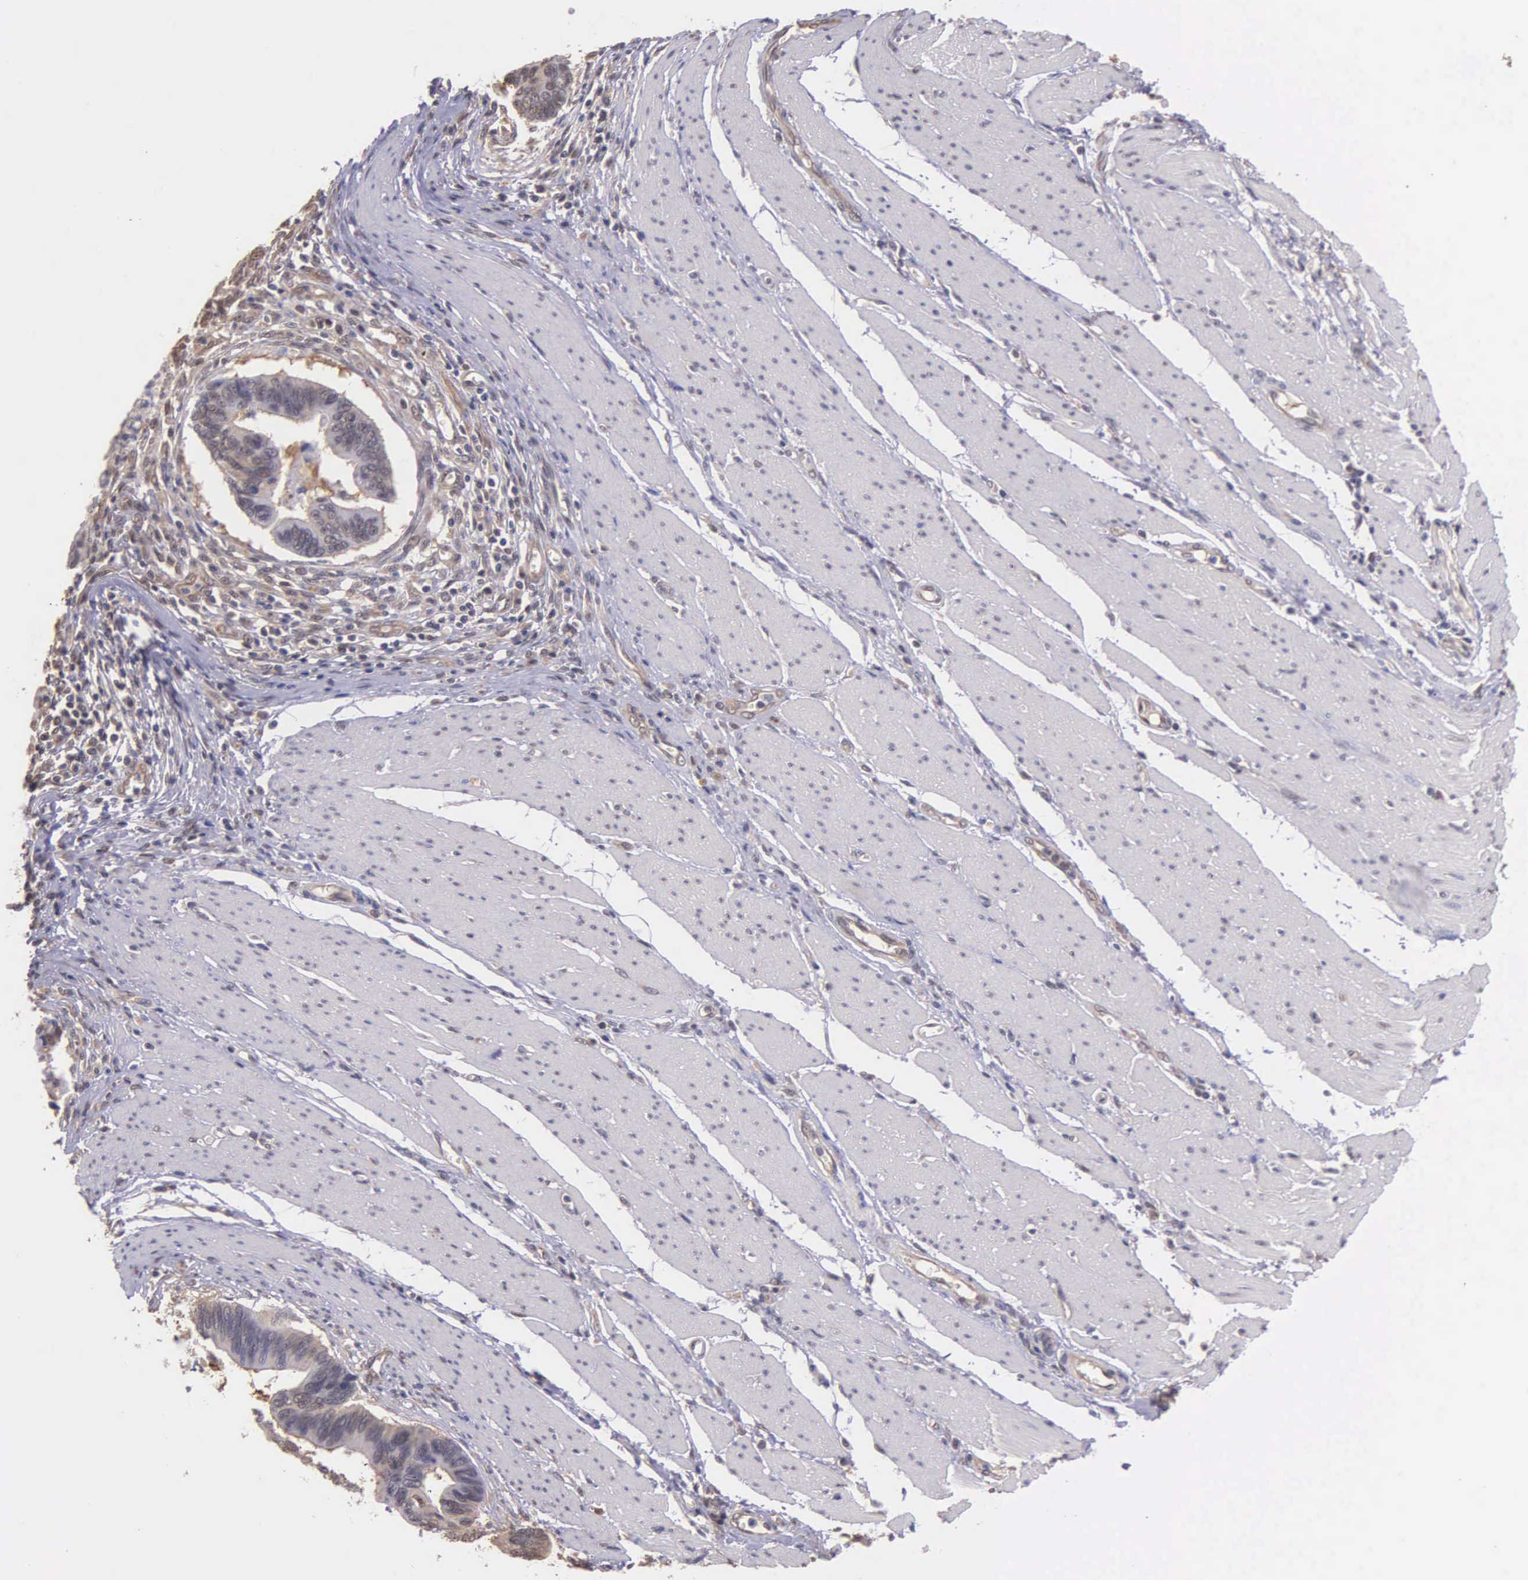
{"staining": {"intensity": "weak", "quantity": "25%-75%", "location": "cytoplasmic/membranous,nuclear"}, "tissue": "pancreatic cancer", "cell_type": "Tumor cells", "image_type": "cancer", "snomed": [{"axis": "morphology", "description": "Adenocarcinoma, NOS"}, {"axis": "topography", "description": "Pancreas"}], "caption": "Weak cytoplasmic/membranous and nuclear positivity for a protein is identified in approximately 25%-75% of tumor cells of adenocarcinoma (pancreatic) using IHC.", "gene": "PSMC1", "patient": {"sex": "female", "age": 70}}